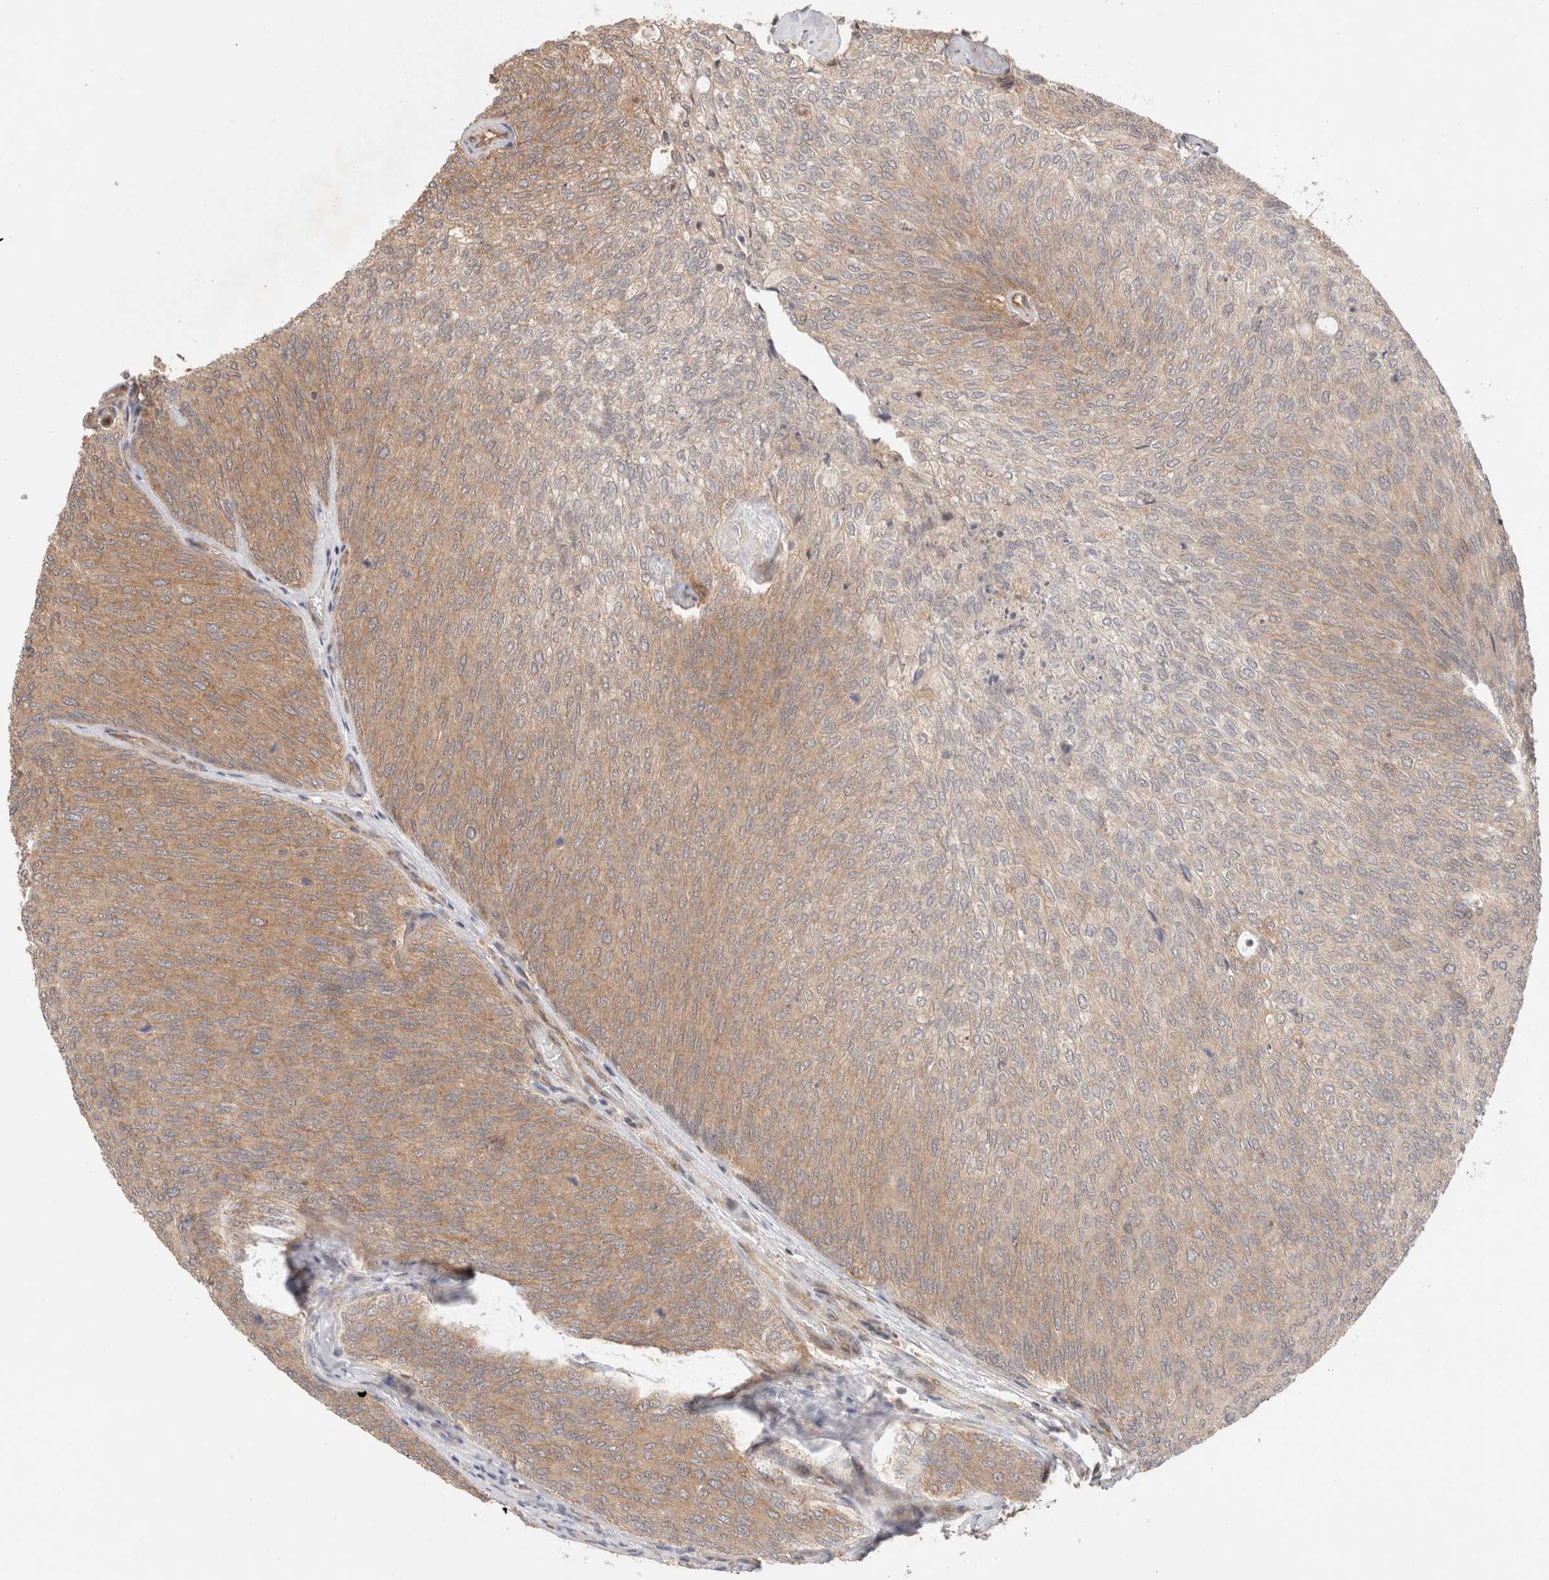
{"staining": {"intensity": "moderate", "quantity": ">75%", "location": "cytoplasmic/membranous"}, "tissue": "urothelial cancer", "cell_type": "Tumor cells", "image_type": "cancer", "snomed": [{"axis": "morphology", "description": "Urothelial carcinoma, Low grade"}, {"axis": "topography", "description": "Urinary bladder"}], "caption": "There is medium levels of moderate cytoplasmic/membranous positivity in tumor cells of urothelial carcinoma (low-grade), as demonstrated by immunohistochemical staining (brown color).", "gene": "SIKE1", "patient": {"sex": "female", "age": 79}}